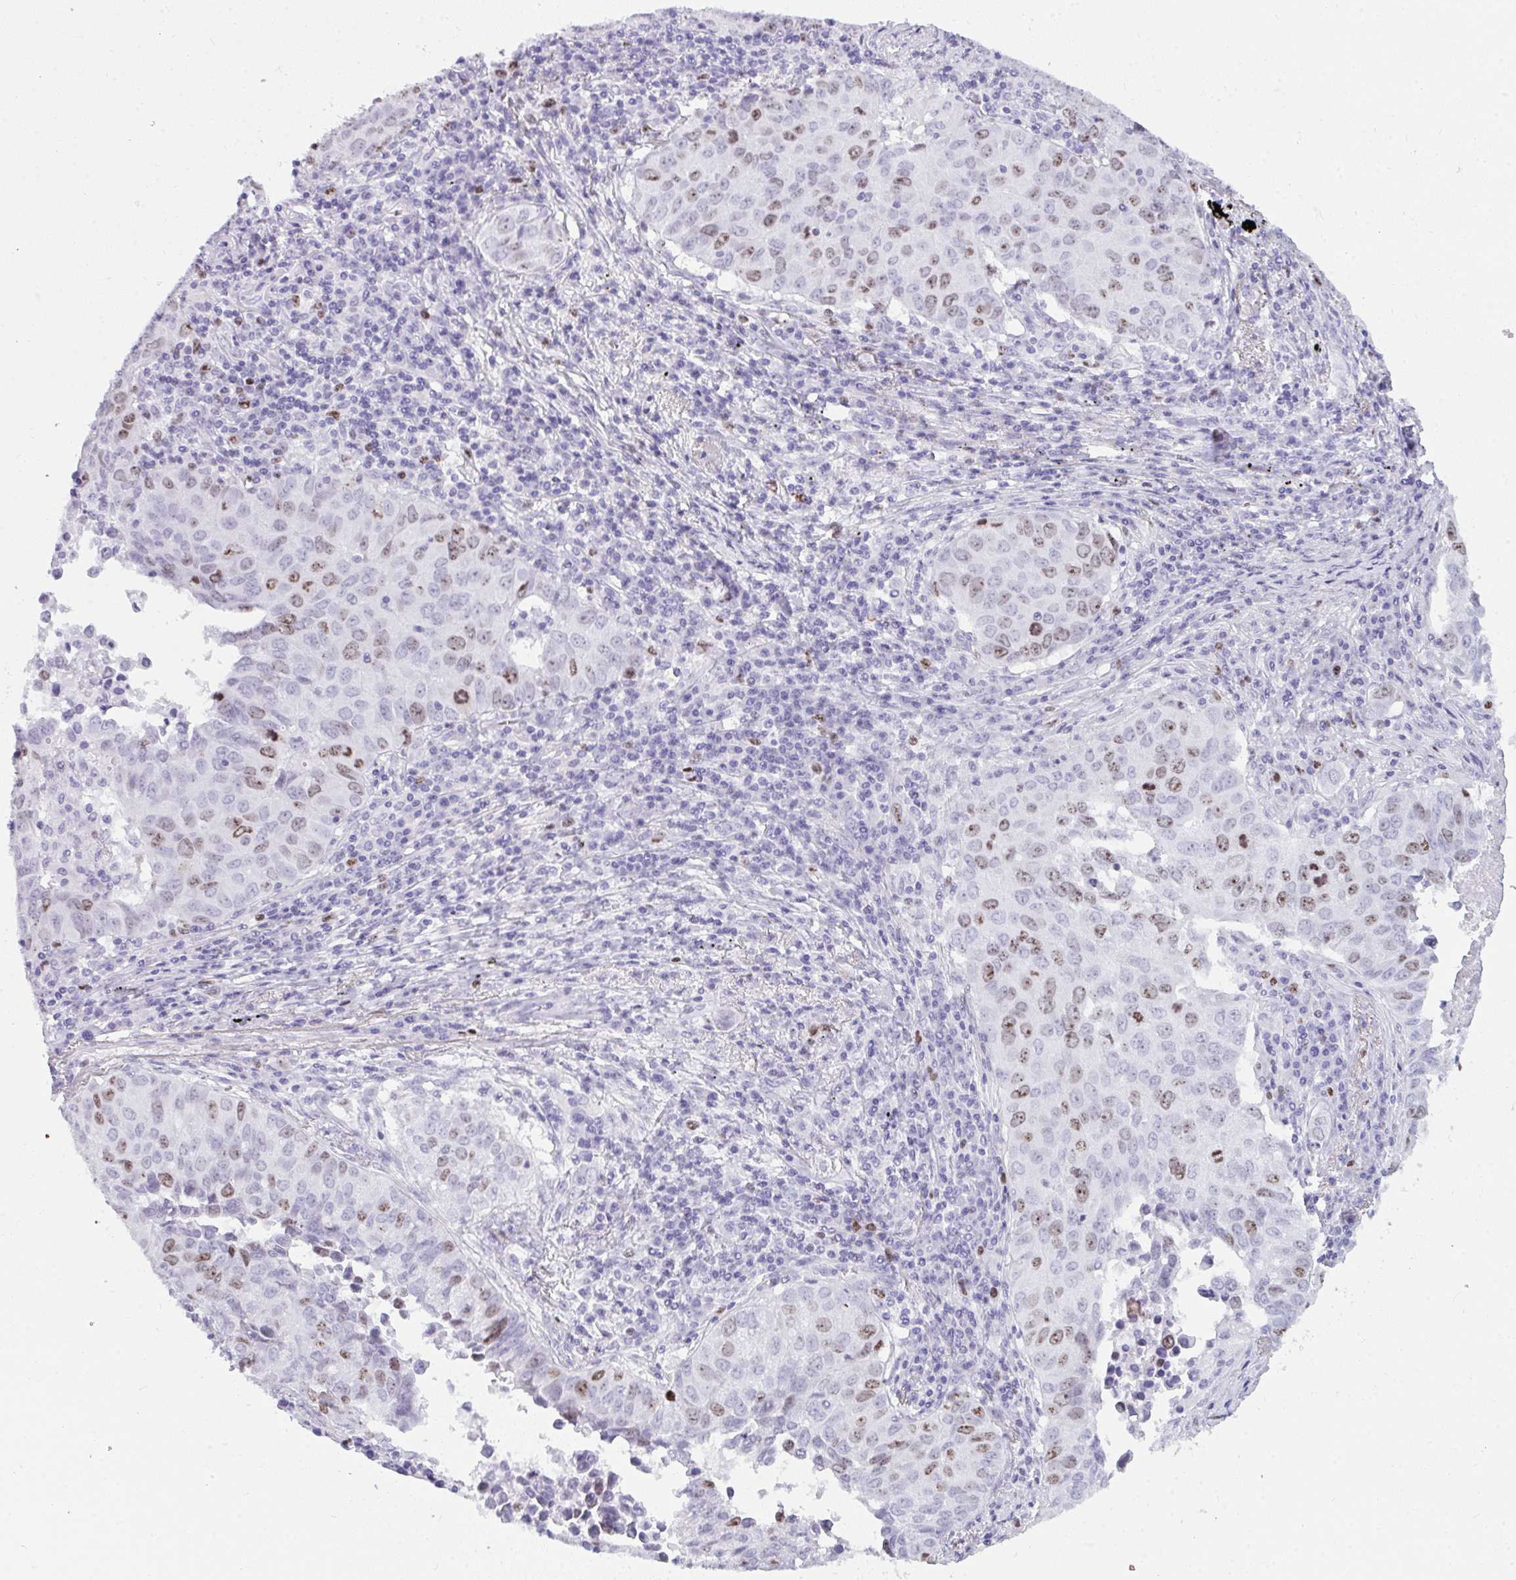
{"staining": {"intensity": "moderate", "quantity": "<25%", "location": "nuclear"}, "tissue": "lung cancer", "cell_type": "Tumor cells", "image_type": "cancer", "snomed": [{"axis": "morphology", "description": "Adenocarcinoma, NOS"}, {"axis": "topography", "description": "Lung"}], "caption": "An immunohistochemistry photomicrograph of tumor tissue is shown. Protein staining in brown labels moderate nuclear positivity in adenocarcinoma (lung) within tumor cells. Immunohistochemistry (ihc) stains the protein of interest in brown and the nuclei are stained blue.", "gene": "SUZ12", "patient": {"sex": "female", "age": 50}}